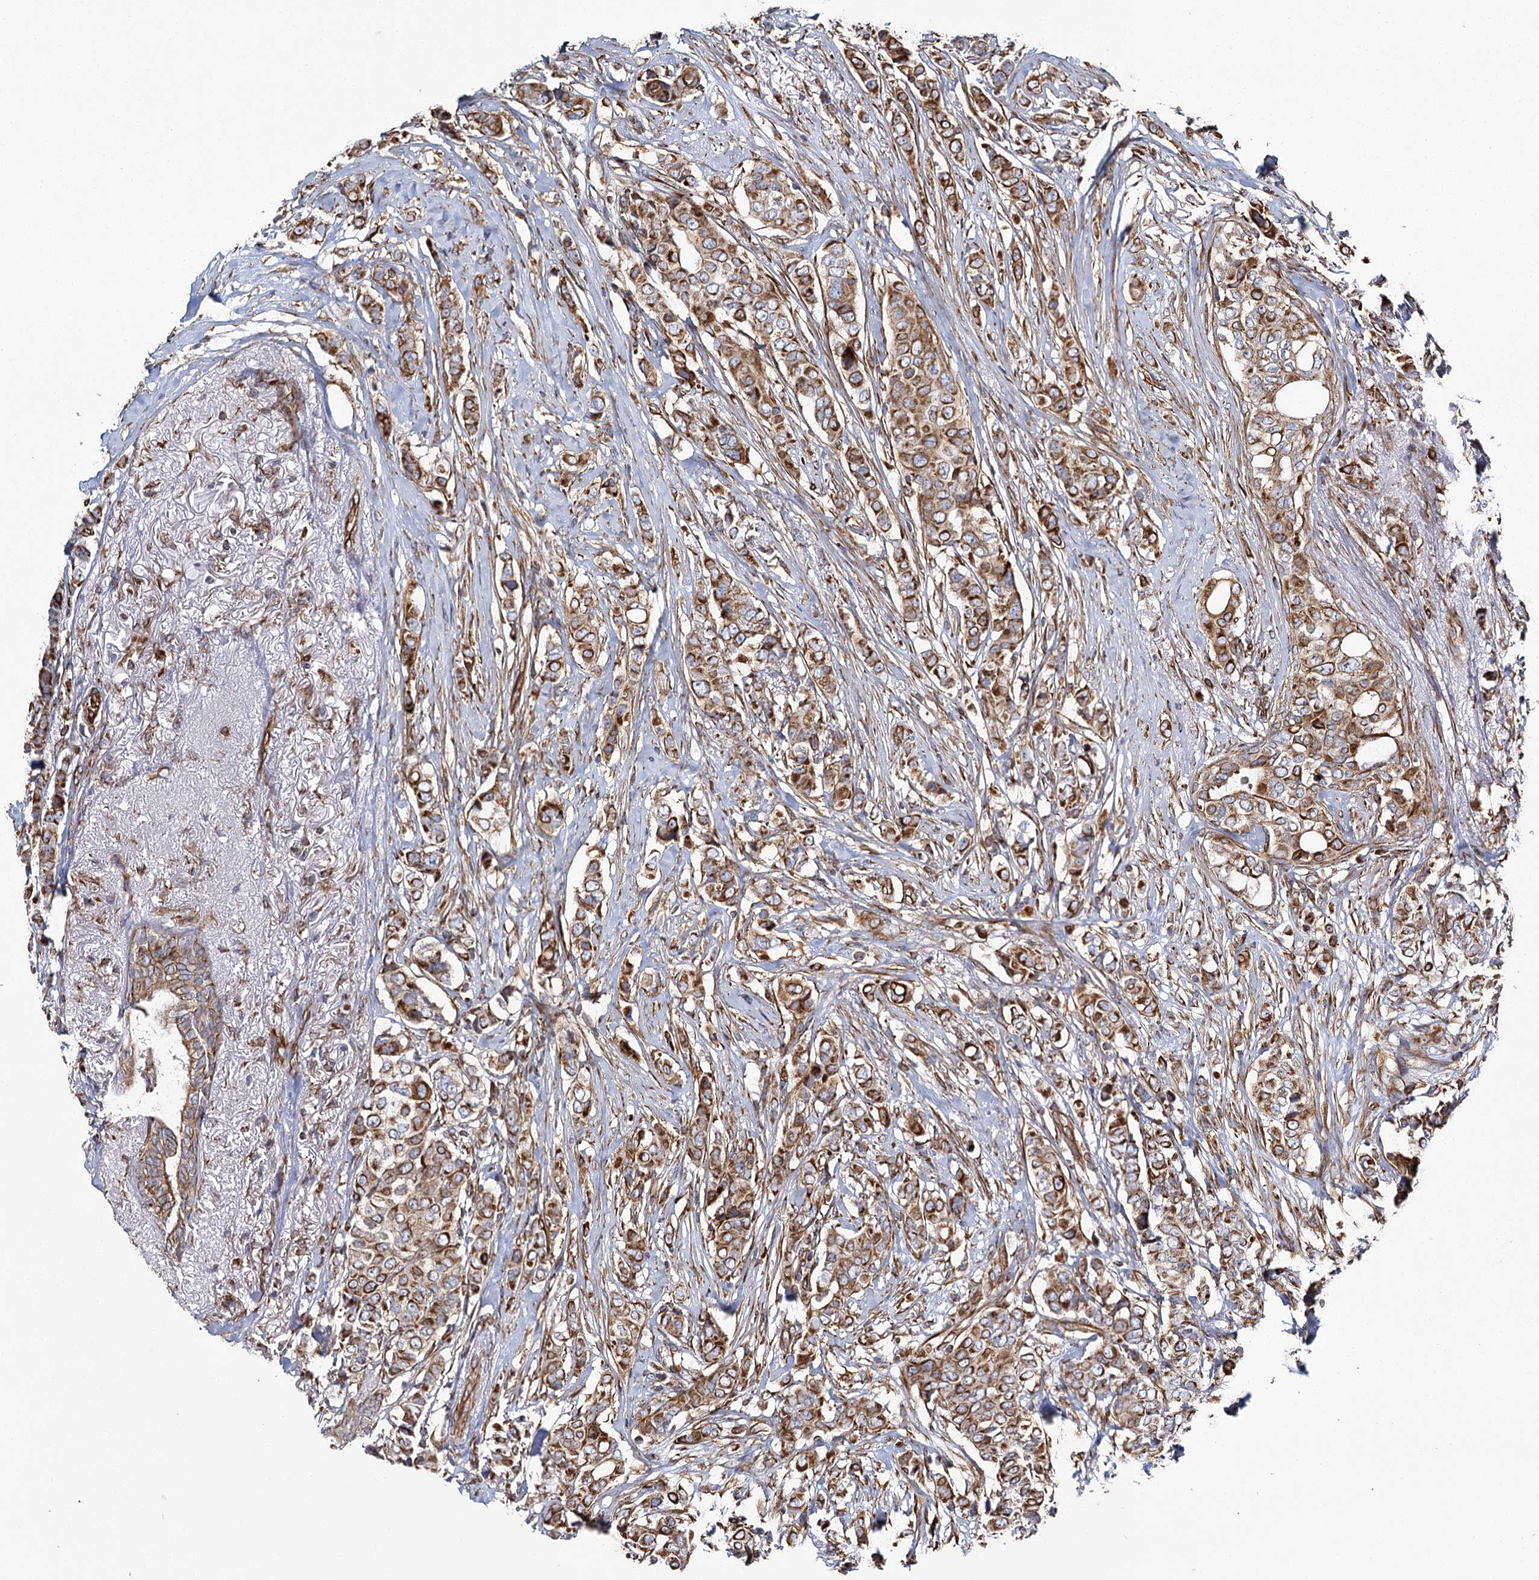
{"staining": {"intensity": "moderate", "quantity": ">75%", "location": "cytoplasmic/membranous"}, "tissue": "breast cancer", "cell_type": "Tumor cells", "image_type": "cancer", "snomed": [{"axis": "morphology", "description": "Lobular carcinoma"}, {"axis": "topography", "description": "Breast"}], "caption": "High-magnification brightfield microscopy of breast cancer (lobular carcinoma) stained with DAB (brown) and counterstained with hematoxylin (blue). tumor cells exhibit moderate cytoplasmic/membranous staining is identified in approximately>75% of cells.", "gene": "THUMPD3", "patient": {"sex": "female", "age": 51}}